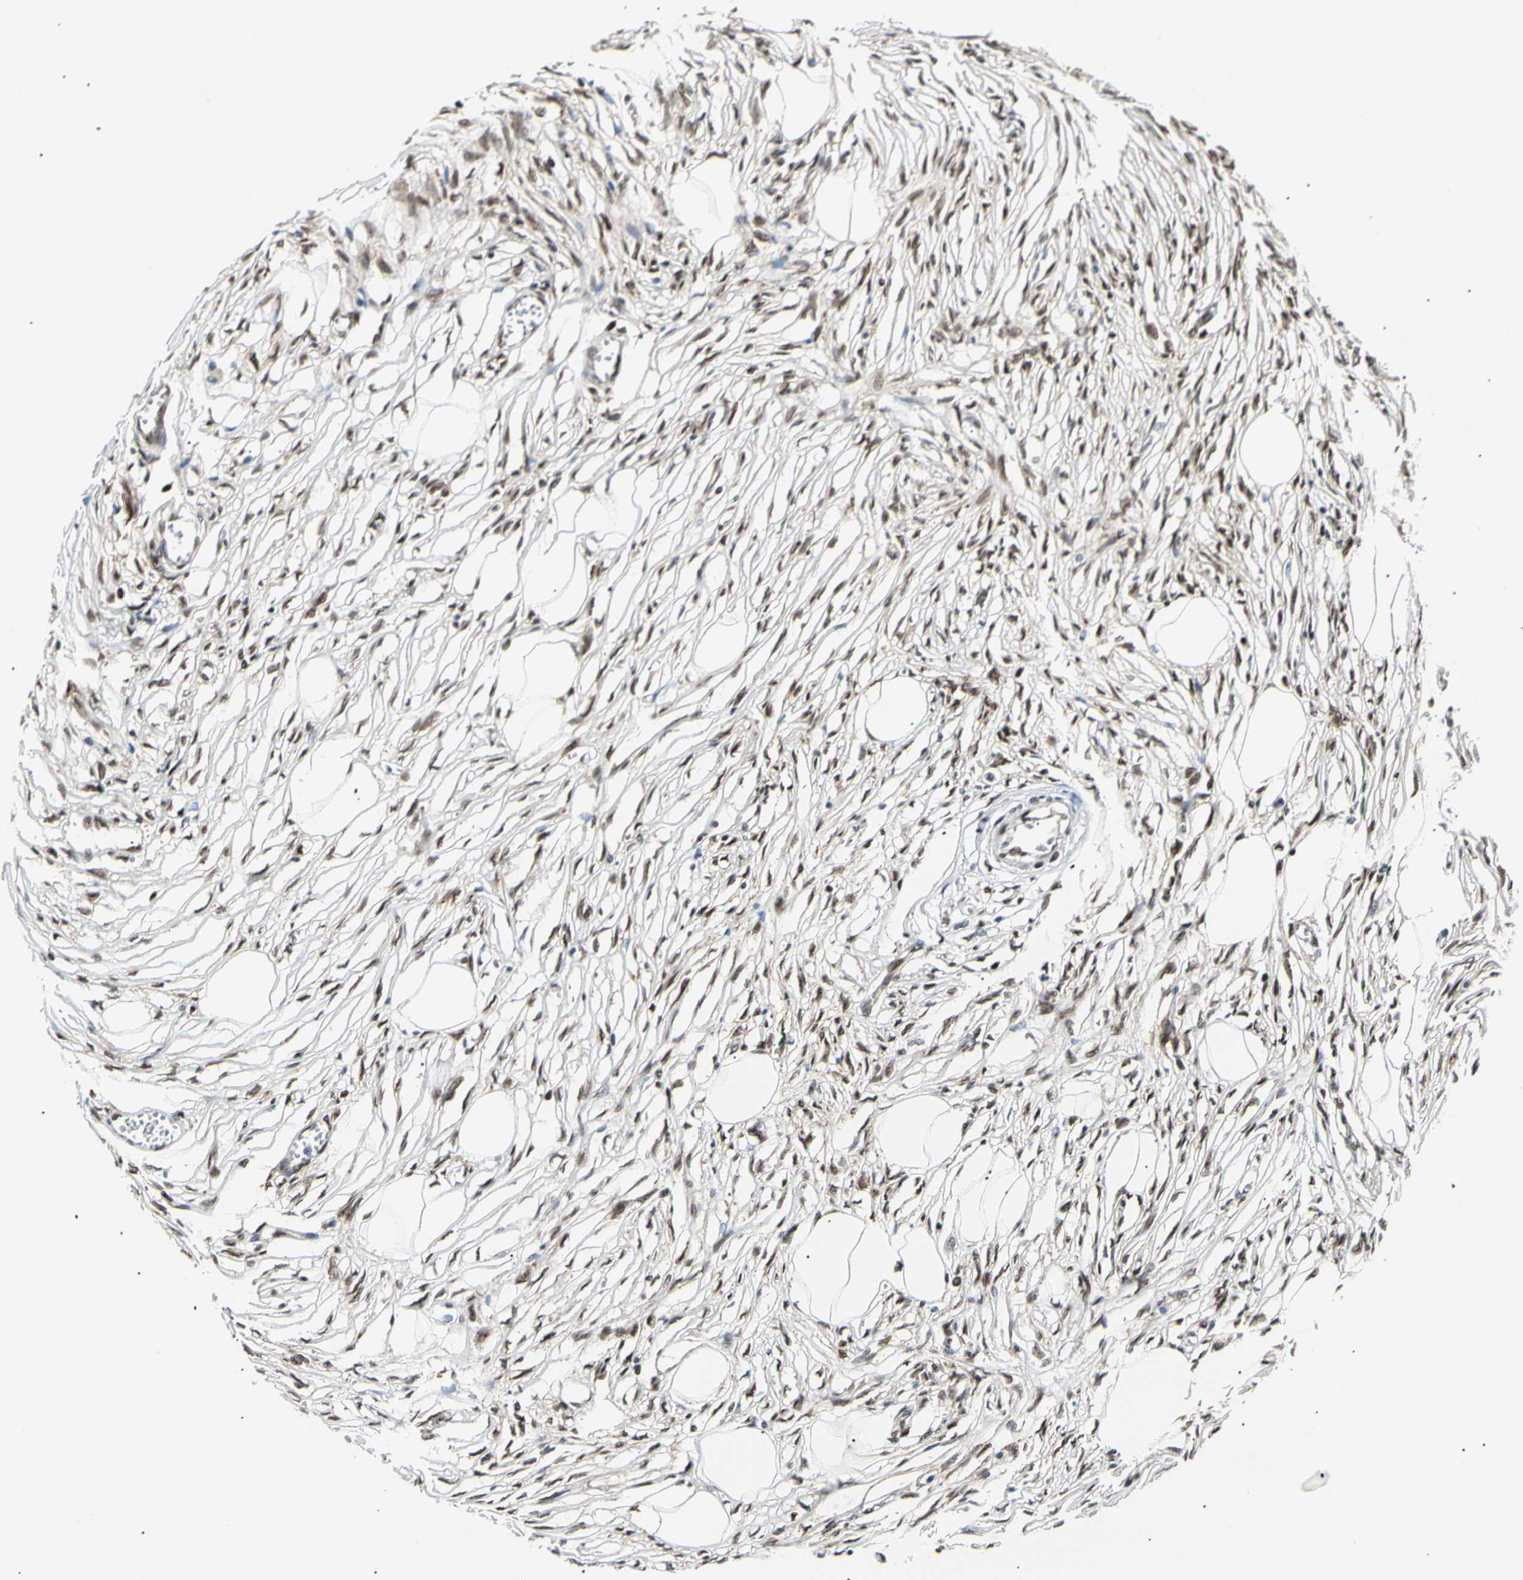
{"staining": {"intensity": "moderate", "quantity": ">75%", "location": "nuclear"}, "tissue": "adipose tissue", "cell_type": "Adipocytes", "image_type": "normal", "snomed": [{"axis": "morphology", "description": "Normal tissue, NOS"}, {"axis": "morphology", "description": "Sarcoma, NOS"}, {"axis": "topography", "description": "Skin"}, {"axis": "topography", "description": "Soft tissue"}], "caption": "This is an image of immunohistochemistry (IHC) staining of normal adipose tissue, which shows moderate staining in the nuclear of adipocytes.", "gene": "E2F1", "patient": {"sex": "female", "age": 51}}